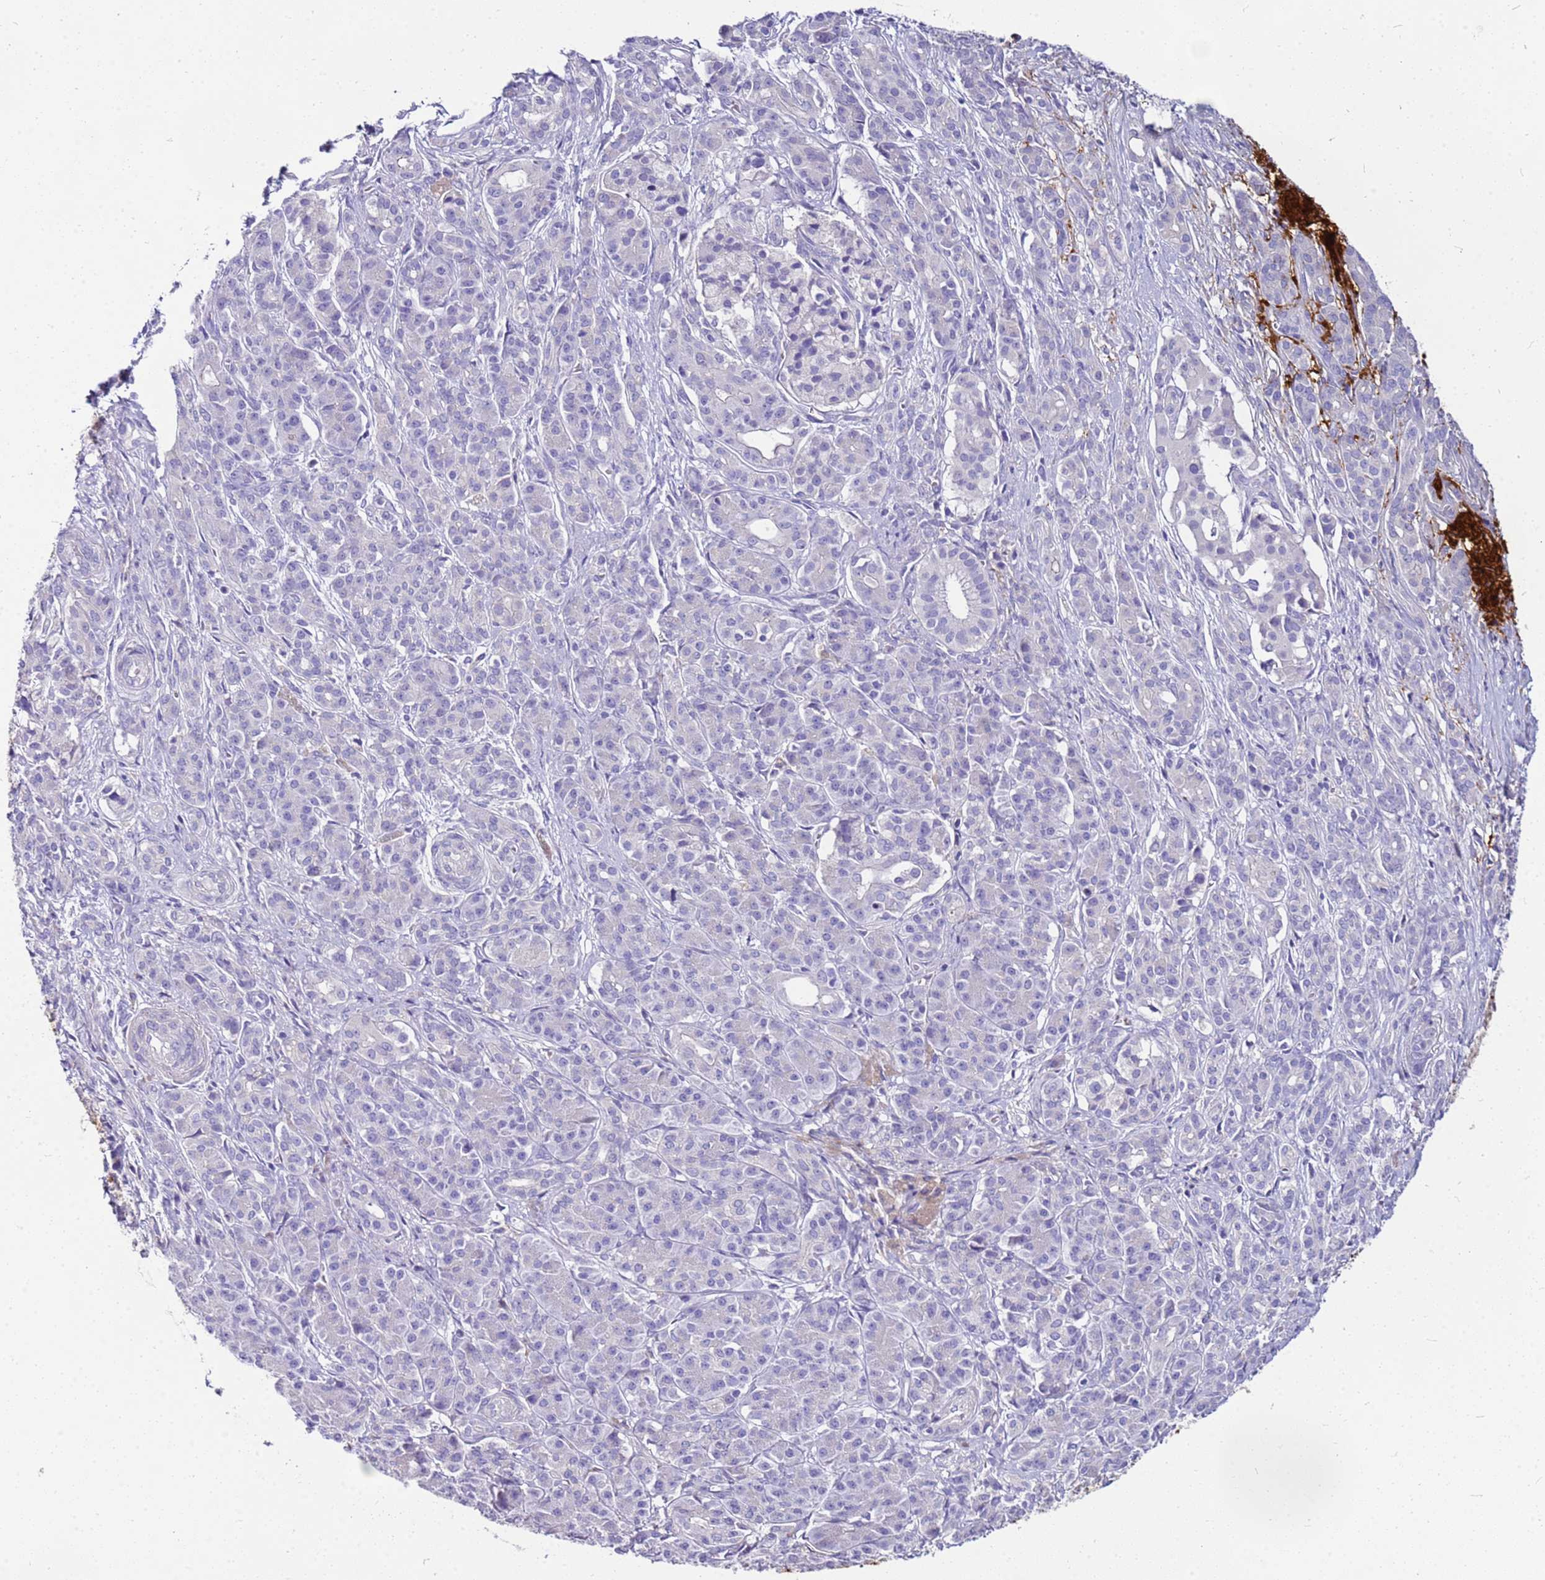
{"staining": {"intensity": "negative", "quantity": "none", "location": "none"}, "tissue": "pancreatic cancer", "cell_type": "Tumor cells", "image_type": "cancer", "snomed": [{"axis": "morphology", "description": "Adenocarcinoma, NOS"}, {"axis": "topography", "description": "Pancreas"}], "caption": "Tumor cells are negative for protein expression in human pancreatic cancer (adenocarcinoma).", "gene": "DCDC2B", "patient": {"sex": "male", "age": 57}}